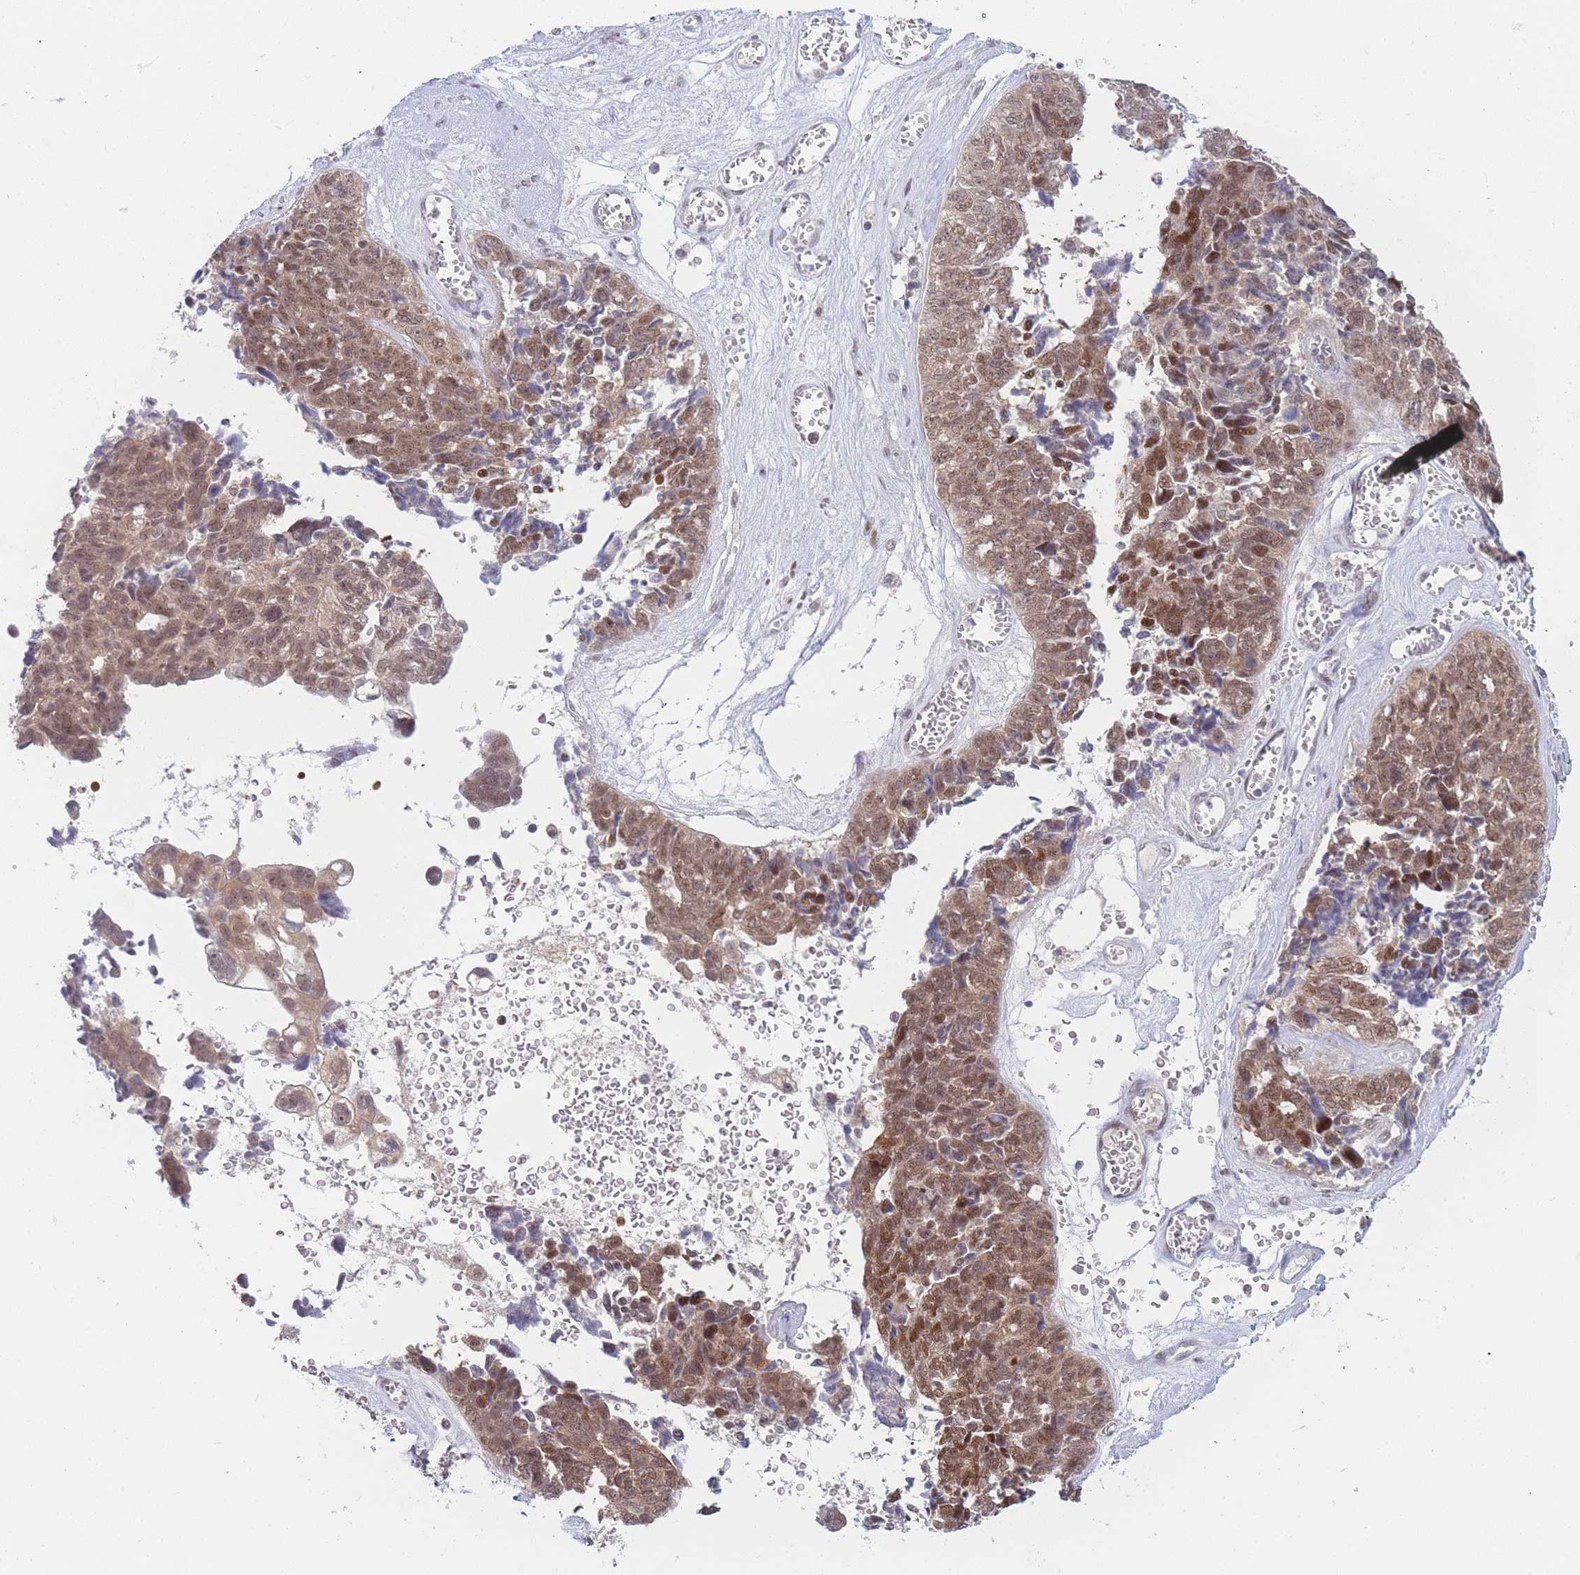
{"staining": {"intensity": "moderate", "quantity": ">75%", "location": "cytoplasmic/membranous,nuclear"}, "tissue": "ovarian cancer", "cell_type": "Tumor cells", "image_type": "cancer", "snomed": [{"axis": "morphology", "description": "Cystadenocarcinoma, serous, NOS"}, {"axis": "topography", "description": "Ovary"}], "caption": "Immunohistochemical staining of ovarian cancer displays medium levels of moderate cytoplasmic/membranous and nuclear positivity in about >75% of tumor cells. The staining was performed using DAB (3,3'-diaminobenzidine), with brown indicating positive protein expression. Nuclei are stained blue with hematoxylin.", "gene": "DEAF1", "patient": {"sex": "female", "age": 79}}